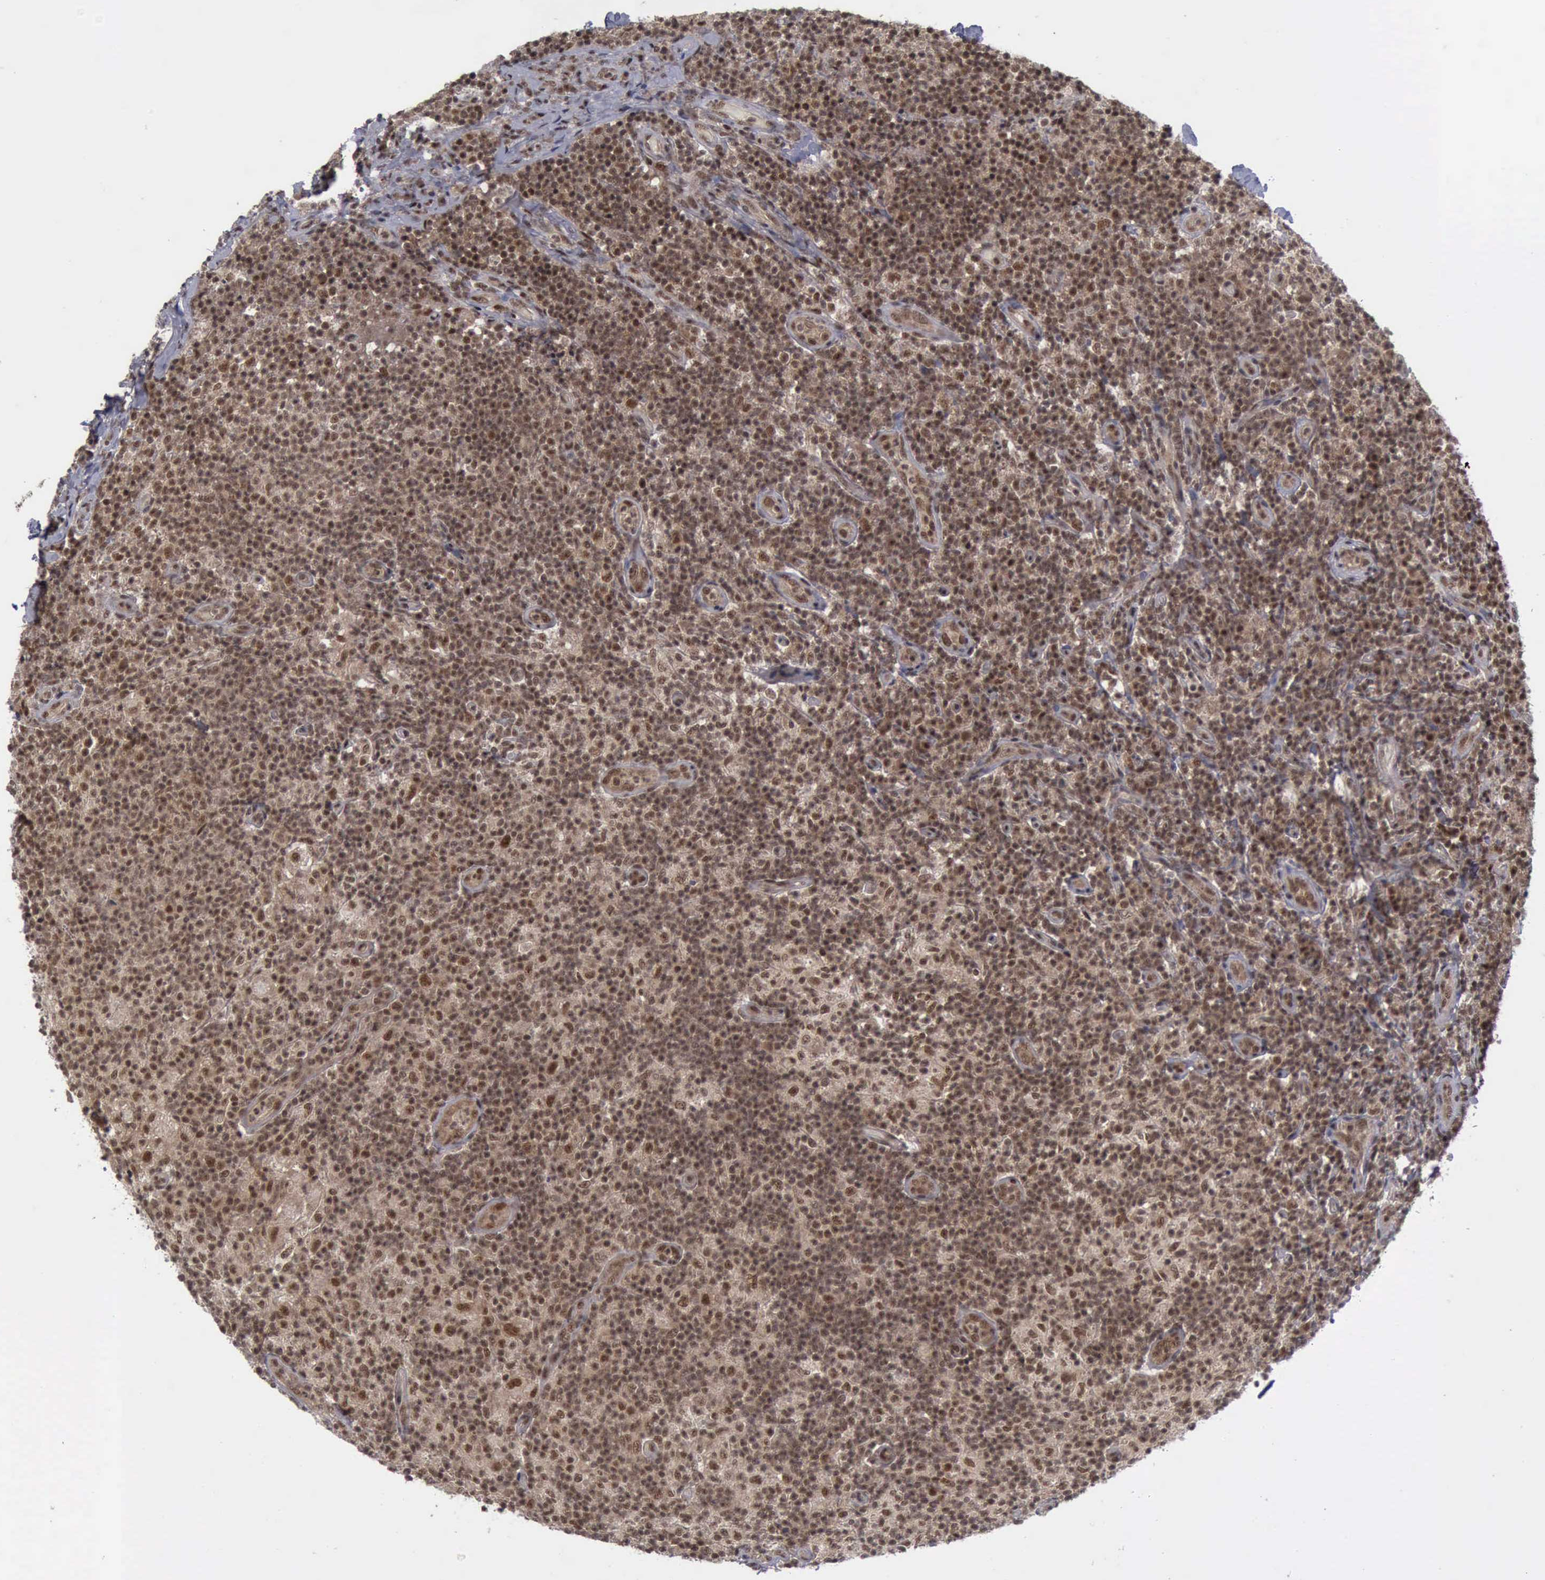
{"staining": {"intensity": "strong", "quantity": ">75%", "location": "cytoplasmic/membranous,nuclear"}, "tissue": "lymph node", "cell_type": "Germinal center cells", "image_type": "normal", "snomed": [{"axis": "morphology", "description": "Normal tissue, NOS"}, {"axis": "morphology", "description": "Inflammation, NOS"}, {"axis": "topography", "description": "Lymph node"}], "caption": "Human lymph node stained for a protein (brown) demonstrates strong cytoplasmic/membranous,nuclear positive expression in about >75% of germinal center cells.", "gene": "ATM", "patient": {"sex": "male", "age": 46}}